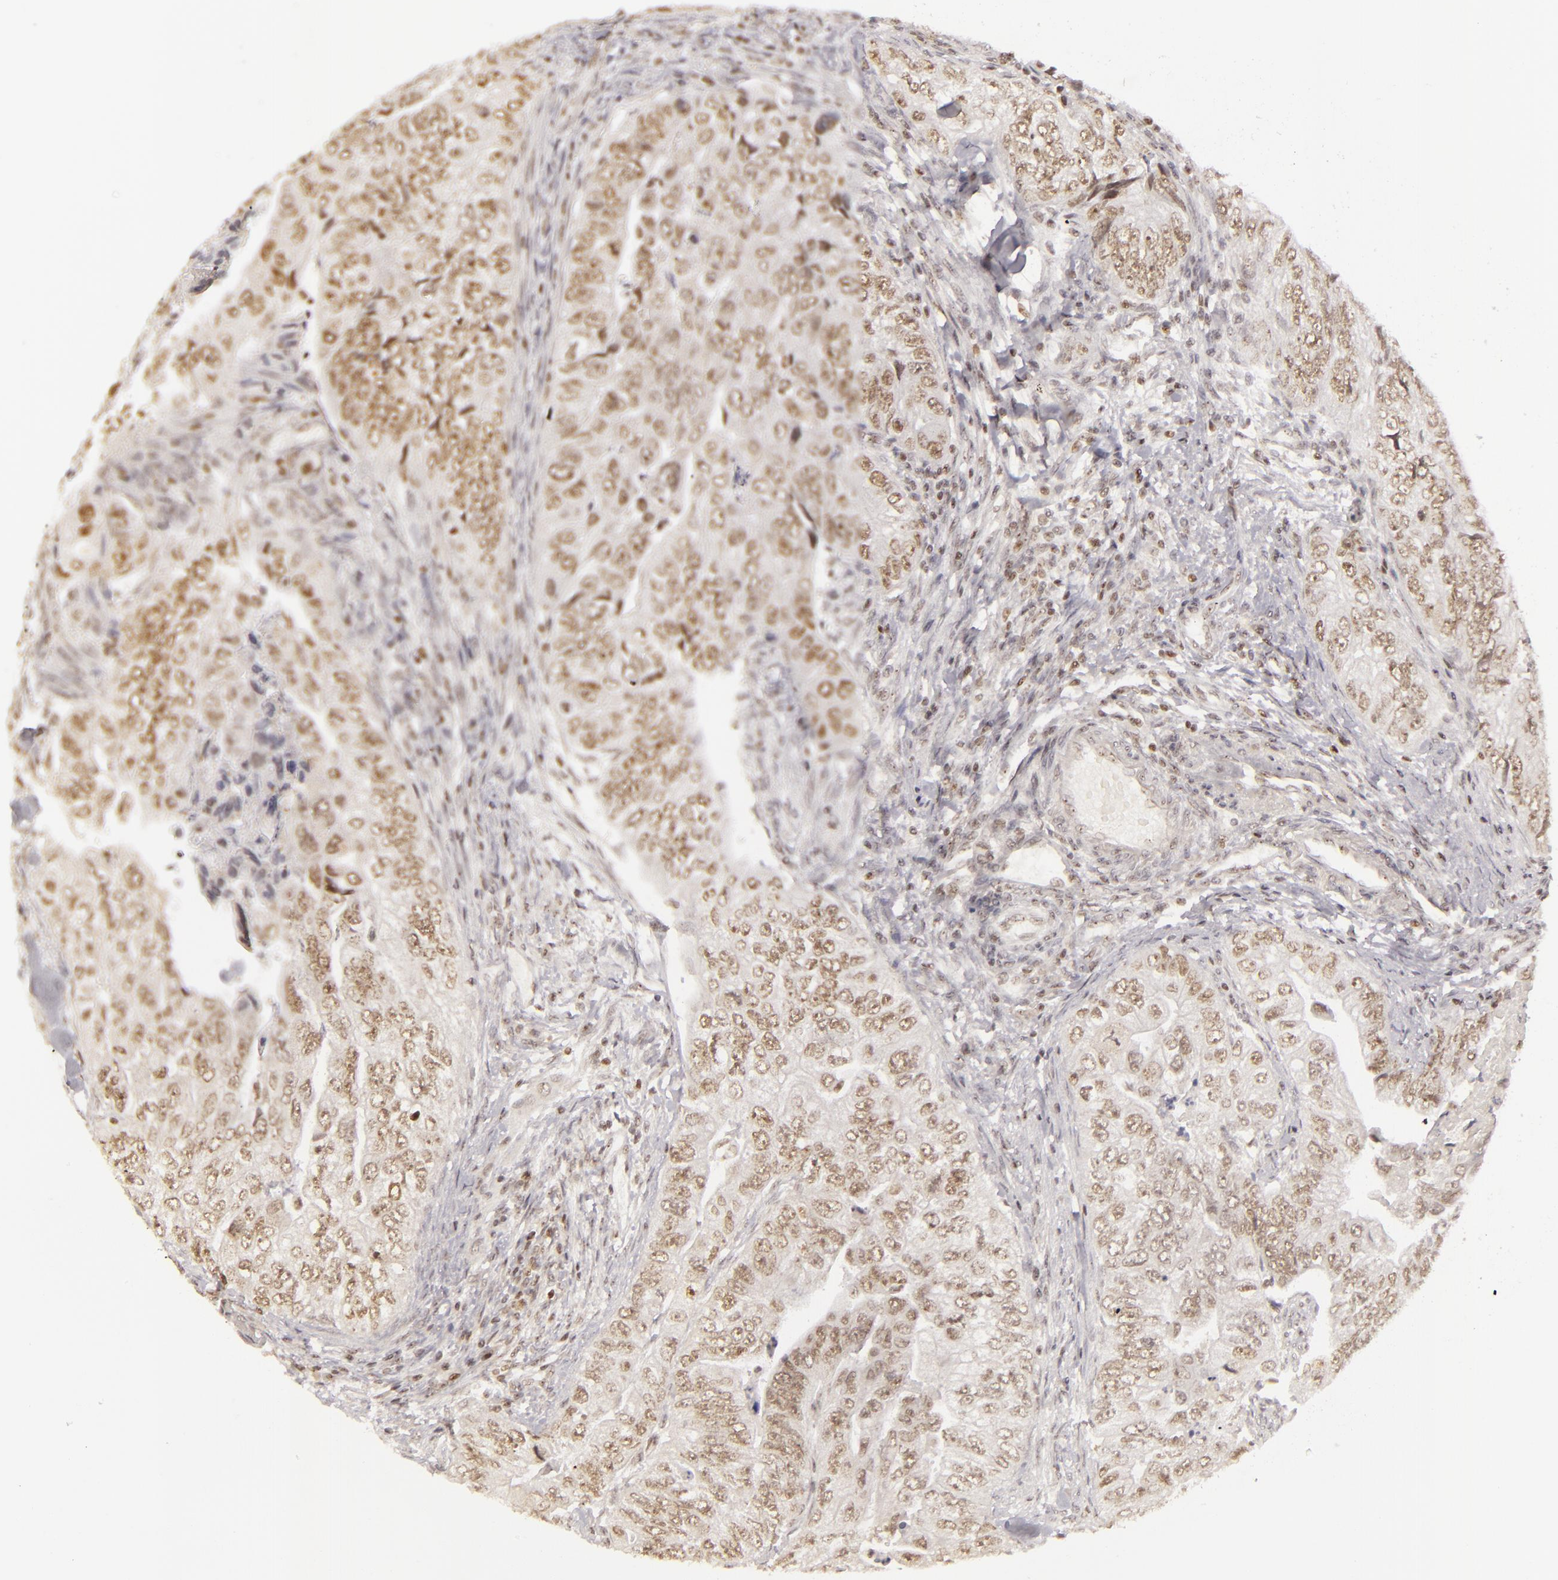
{"staining": {"intensity": "moderate", "quantity": ">75%", "location": "nuclear"}, "tissue": "colorectal cancer", "cell_type": "Tumor cells", "image_type": "cancer", "snomed": [{"axis": "morphology", "description": "Adenocarcinoma, NOS"}, {"axis": "topography", "description": "Colon"}], "caption": "Immunohistochemical staining of colorectal adenocarcinoma shows medium levels of moderate nuclear expression in about >75% of tumor cells.", "gene": "DAXX", "patient": {"sex": "female", "age": 11}}